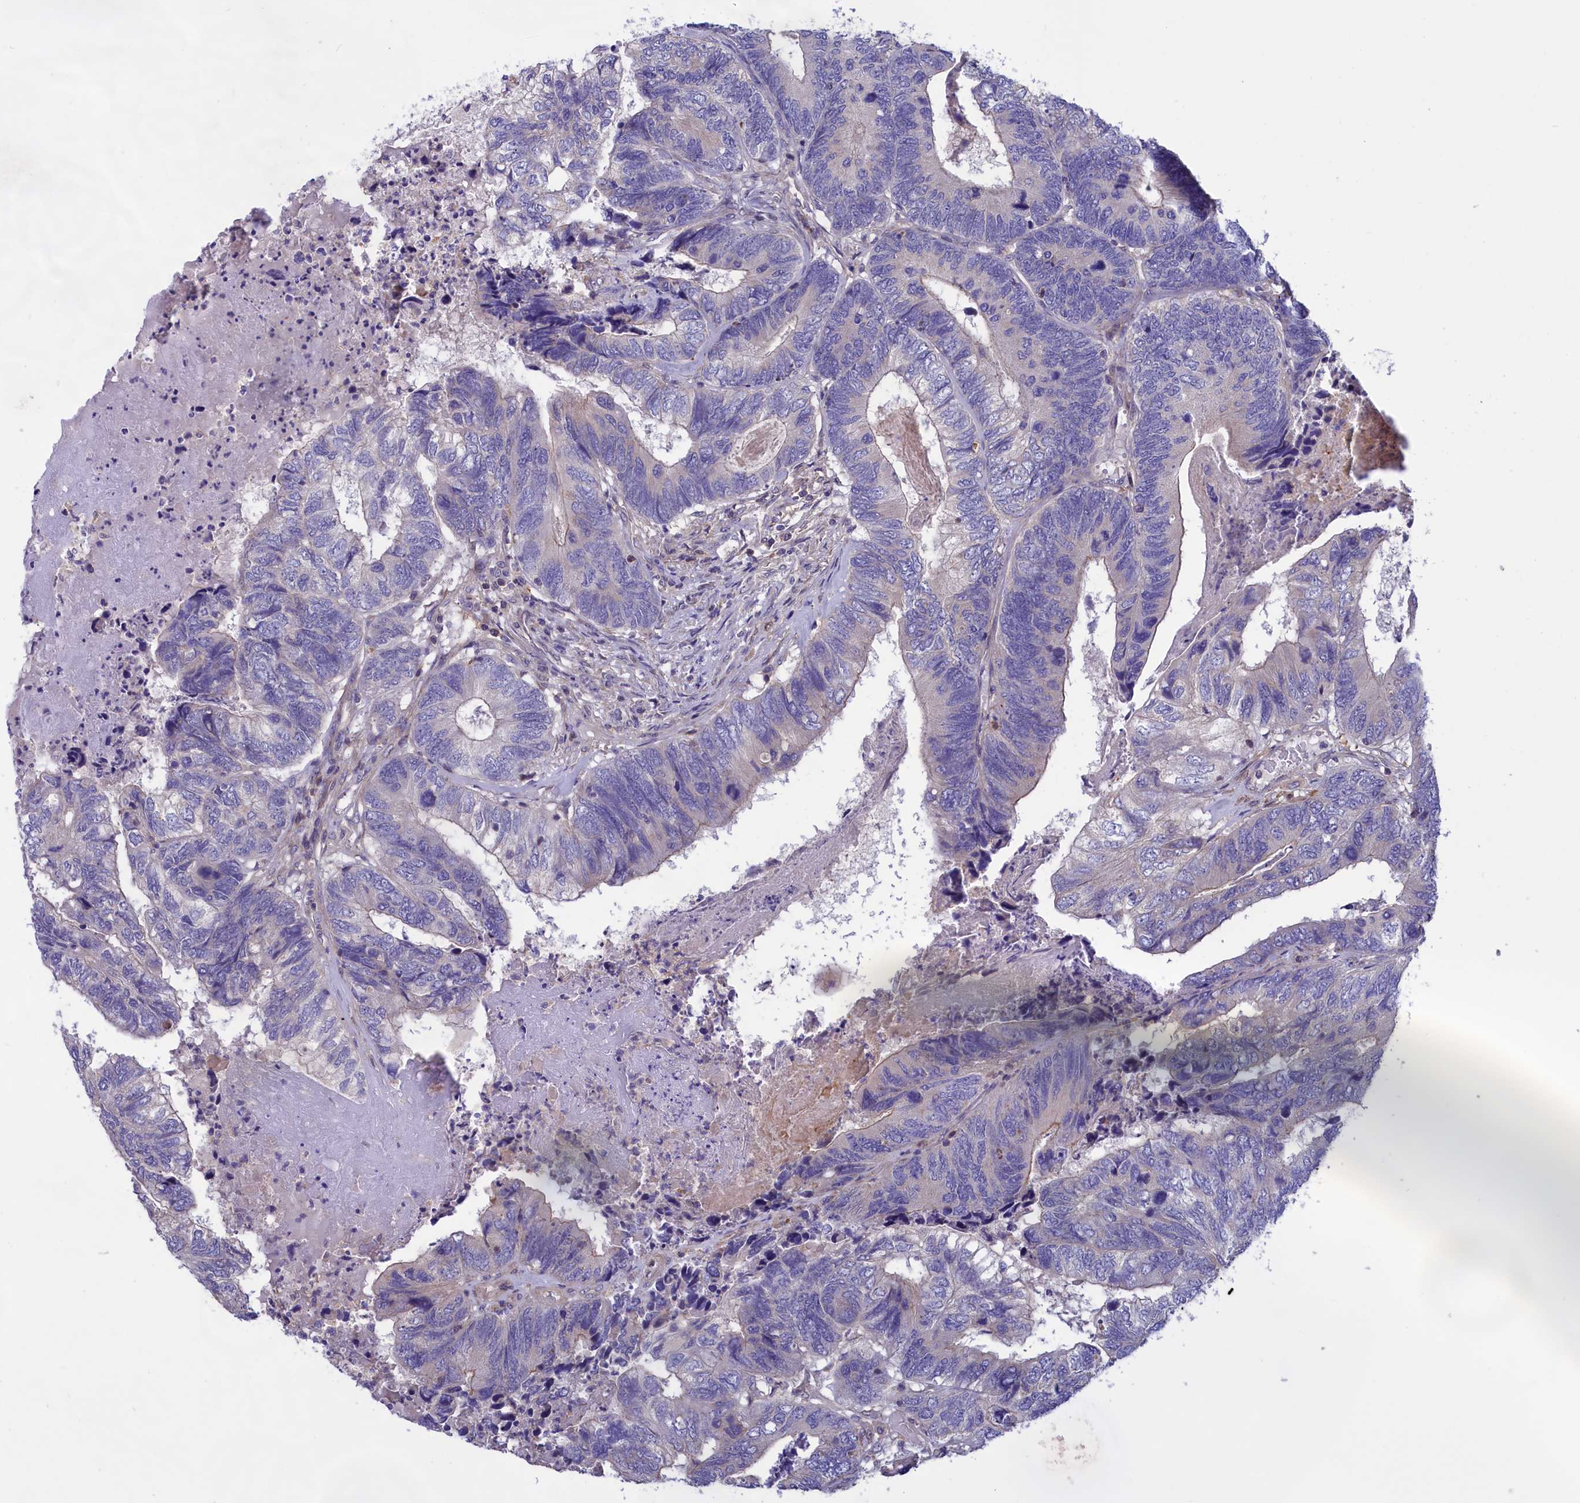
{"staining": {"intensity": "weak", "quantity": "25%-75%", "location": "cytoplasmic/membranous"}, "tissue": "colorectal cancer", "cell_type": "Tumor cells", "image_type": "cancer", "snomed": [{"axis": "morphology", "description": "Adenocarcinoma, NOS"}, {"axis": "topography", "description": "Colon"}], "caption": "Brown immunohistochemical staining in human colorectal cancer (adenocarcinoma) demonstrates weak cytoplasmic/membranous expression in approximately 25%-75% of tumor cells.", "gene": "AMDHD2", "patient": {"sex": "female", "age": 67}}